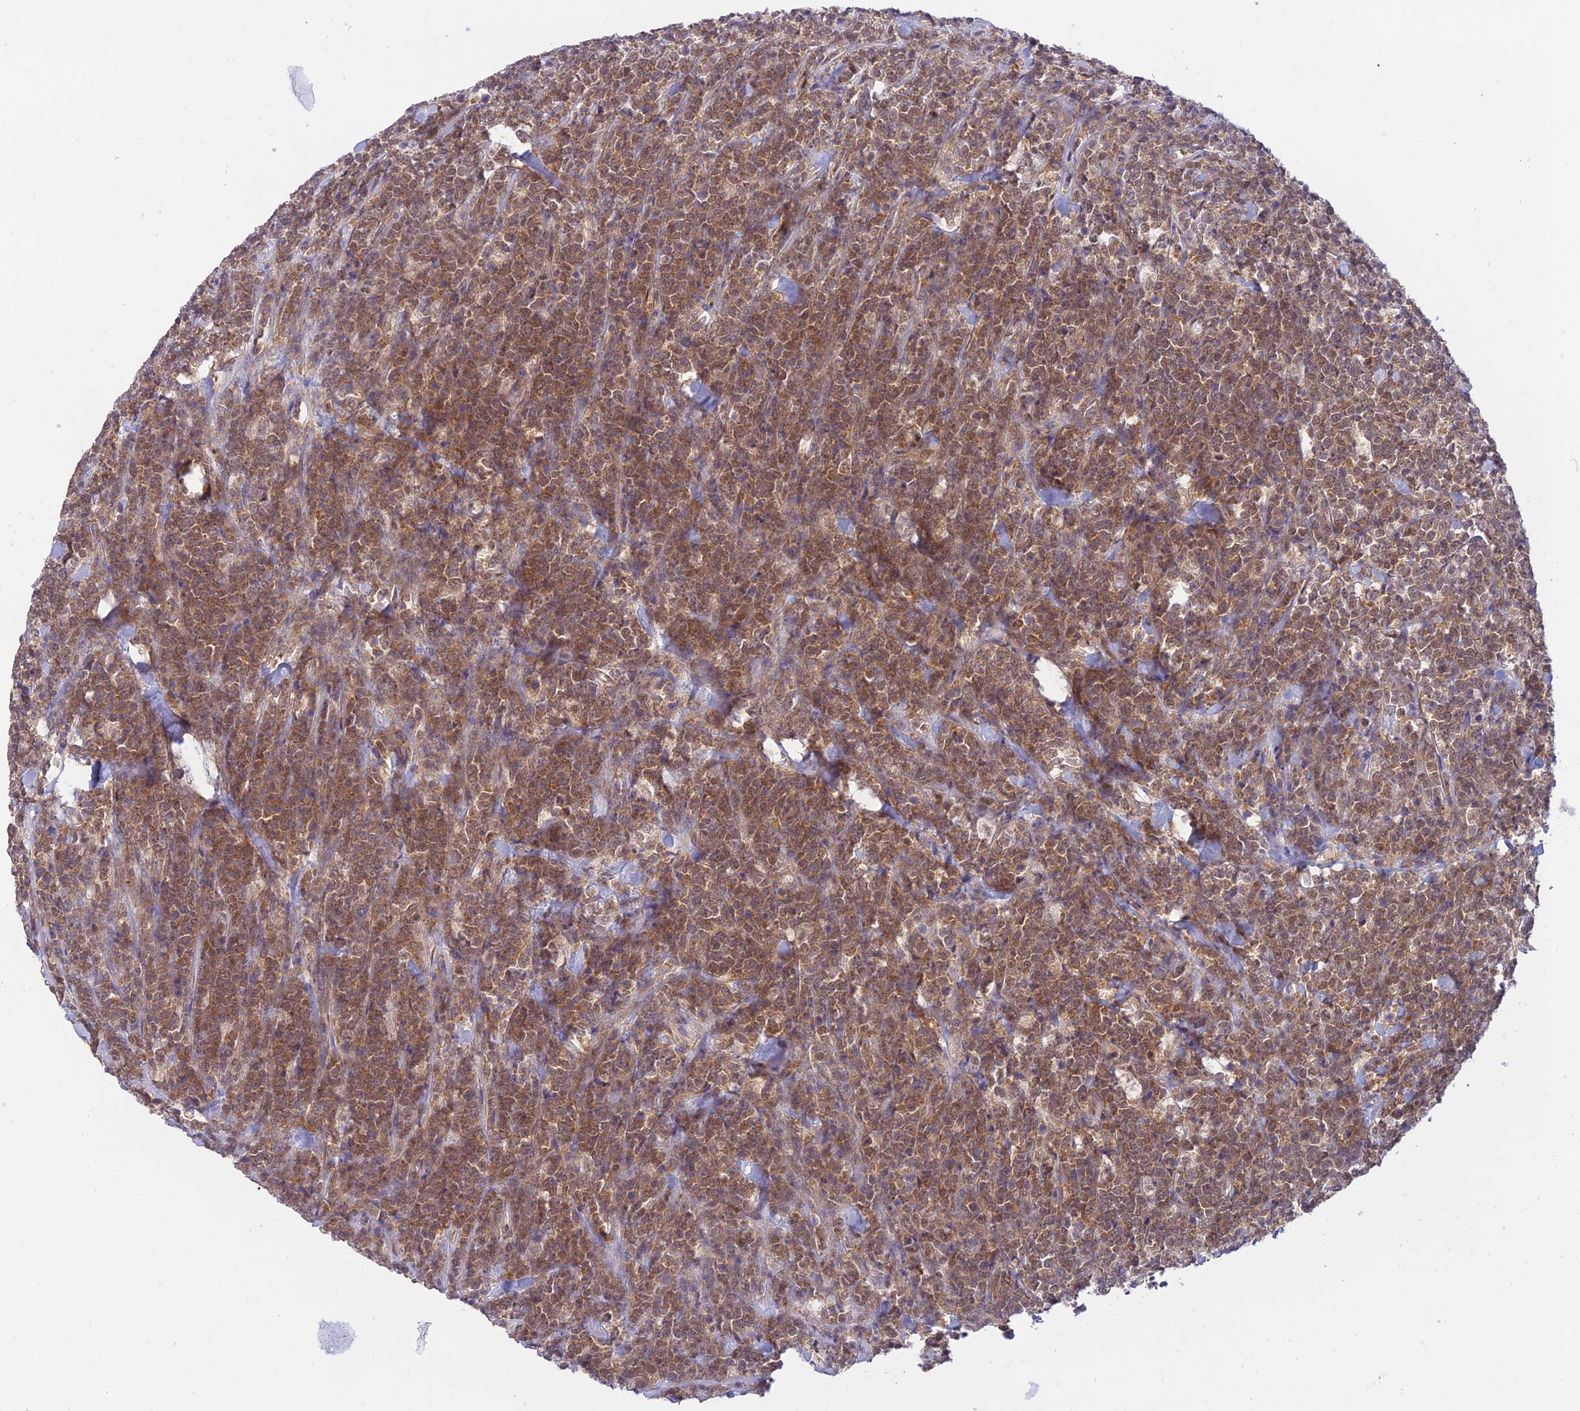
{"staining": {"intensity": "moderate", "quantity": ">75%", "location": "cytoplasmic/membranous,nuclear"}, "tissue": "lymphoma", "cell_type": "Tumor cells", "image_type": "cancer", "snomed": [{"axis": "morphology", "description": "Malignant lymphoma, non-Hodgkin's type, High grade"}, {"axis": "topography", "description": "Small intestine"}], "caption": "Lymphoma was stained to show a protein in brown. There is medium levels of moderate cytoplasmic/membranous and nuclear expression in about >75% of tumor cells.", "gene": "SKIC8", "patient": {"sex": "male", "age": 8}}